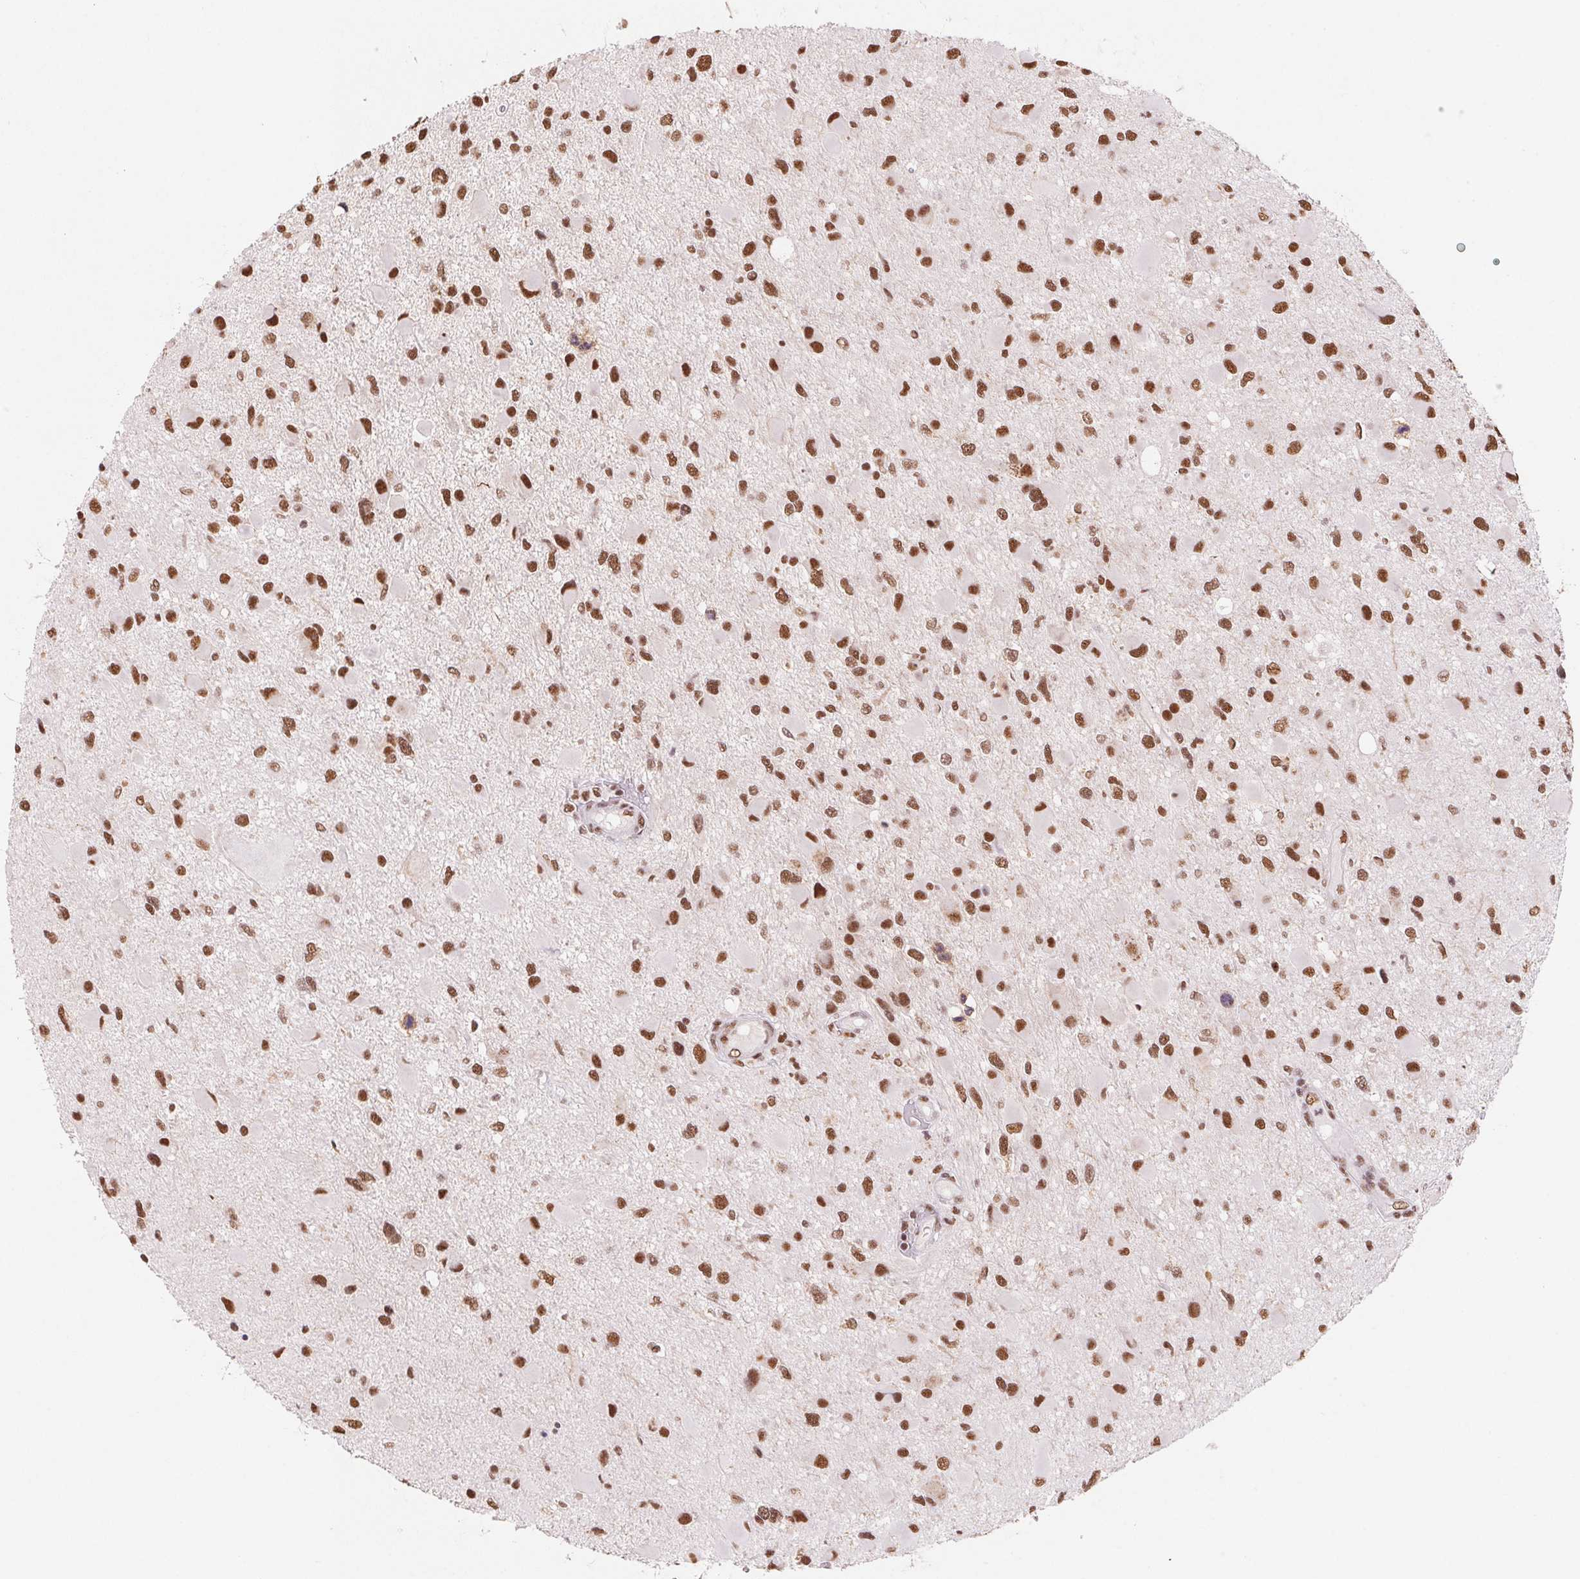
{"staining": {"intensity": "moderate", "quantity": ">75%", "location": "nuclear"}, "tissue": "glioma", "cell_type": "Tumor cells", "image_type": "cancer", "snomed": [{"axis": "morphology", "description": "Glioma, malignant, Low grade"}, {"axis": "topography", "description": "Brain"}], "caption": "Brown immunohistochemical staining in glioma displays moderate nuclear expression in approximately >75% of tumor cells.", "gene": "SNRPG", "patient": {"sex": "female", "age": 32}}